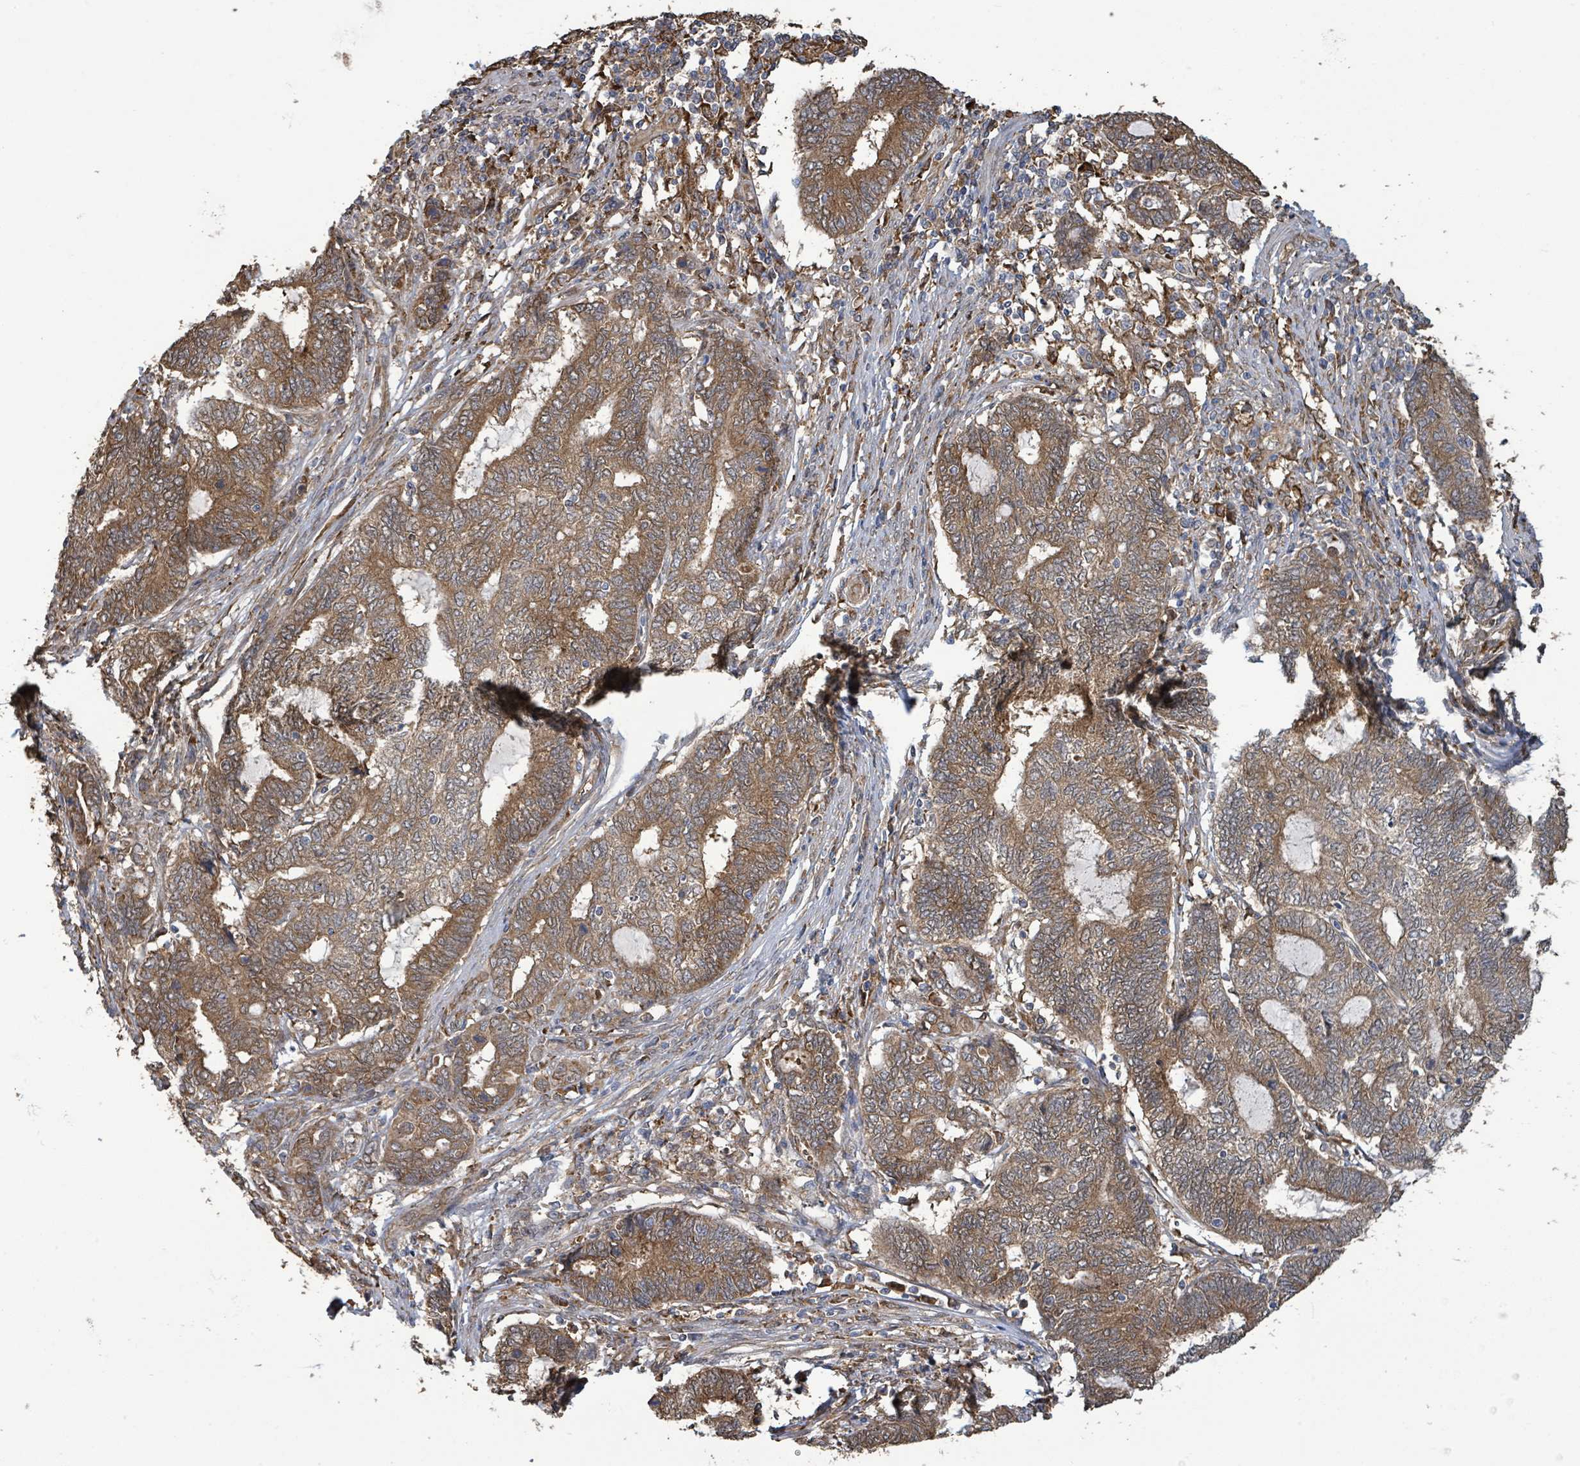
{"staining": {"intensity": "moderate", "quantity": ">75%", "location": "cytoplasmic/membranous"}, "tissue": "endometrial cancer", "cell_type": "Tumor cells", "image_type": "cancer", "snomed": [{"axis": "morphology", "description": "Adenocarcinoma, NOS"}, {"axis": "topography", "description": "Uterus"}, {"axis": "topography", "description": "Endometrium"}], "caption": "Immunohistochemistry of human endometrial adenocarcinoma reveals medium levels of moderate cytoplasmic/membranous expression in approximately >75% of tumor cells.", "gene": "ARPIN", "patient": {"sex": "female", "age": 70}}